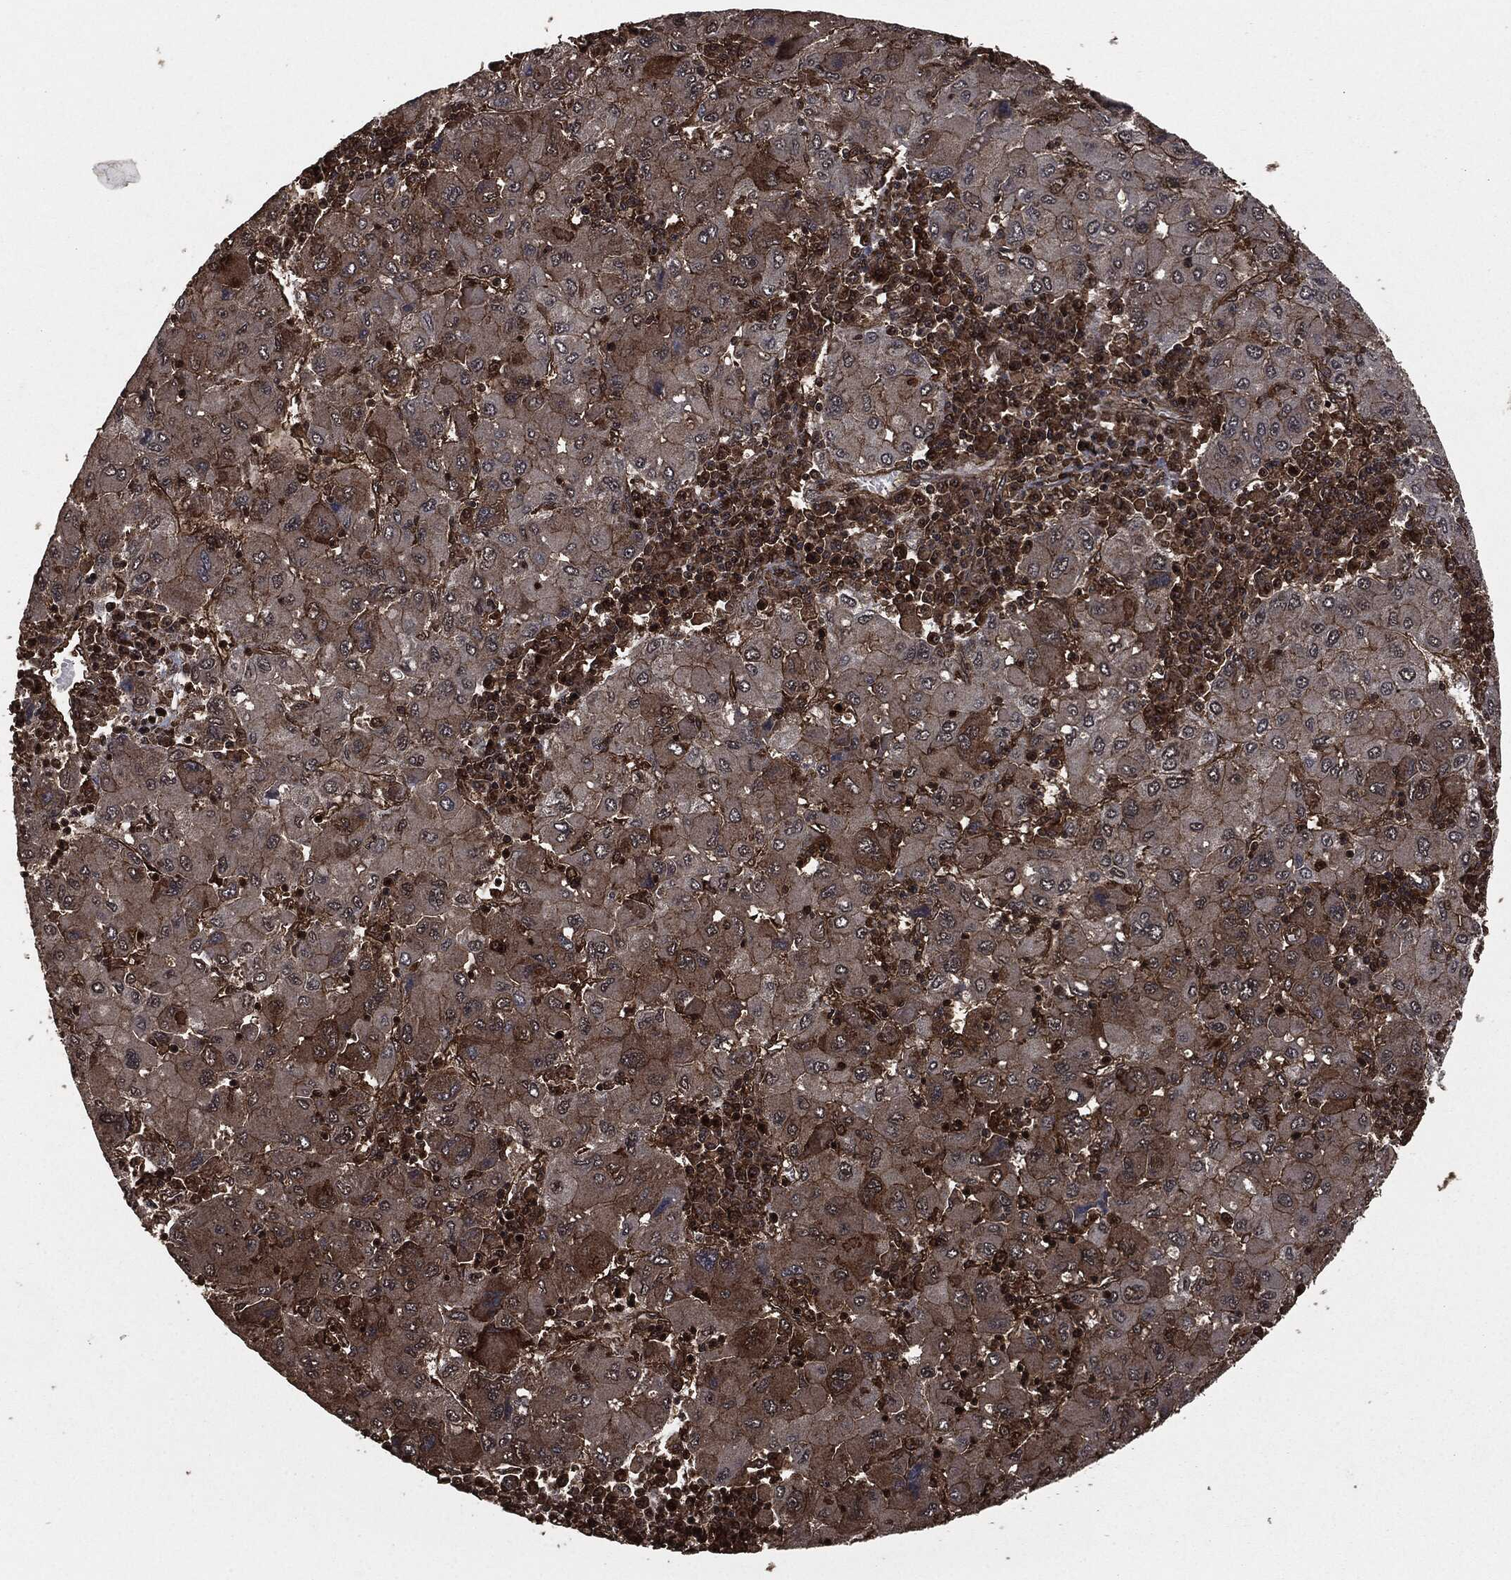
{"staining": {"intensity": "moderate", "quantity": ">75%", "location": "cytoplasmic/membranous"}, "tissue": "liver cancer", "cell_type": "Tumor cells", "image_type": "cancer", "snomed": [{"axis": "morphology", "description": "Carcinoma, Hepatocellular, NOS"}, {"axis": "topography", "description": "Liver"}], "caption": "Tumor cells display medium levels of moderate cytoplasmic/membranous positivity in approximately >75% of cells in liver cancer (hepatocellular carcinoma).", "gene": "HRAS", "patient": {"sex": "male", "age": 75}}